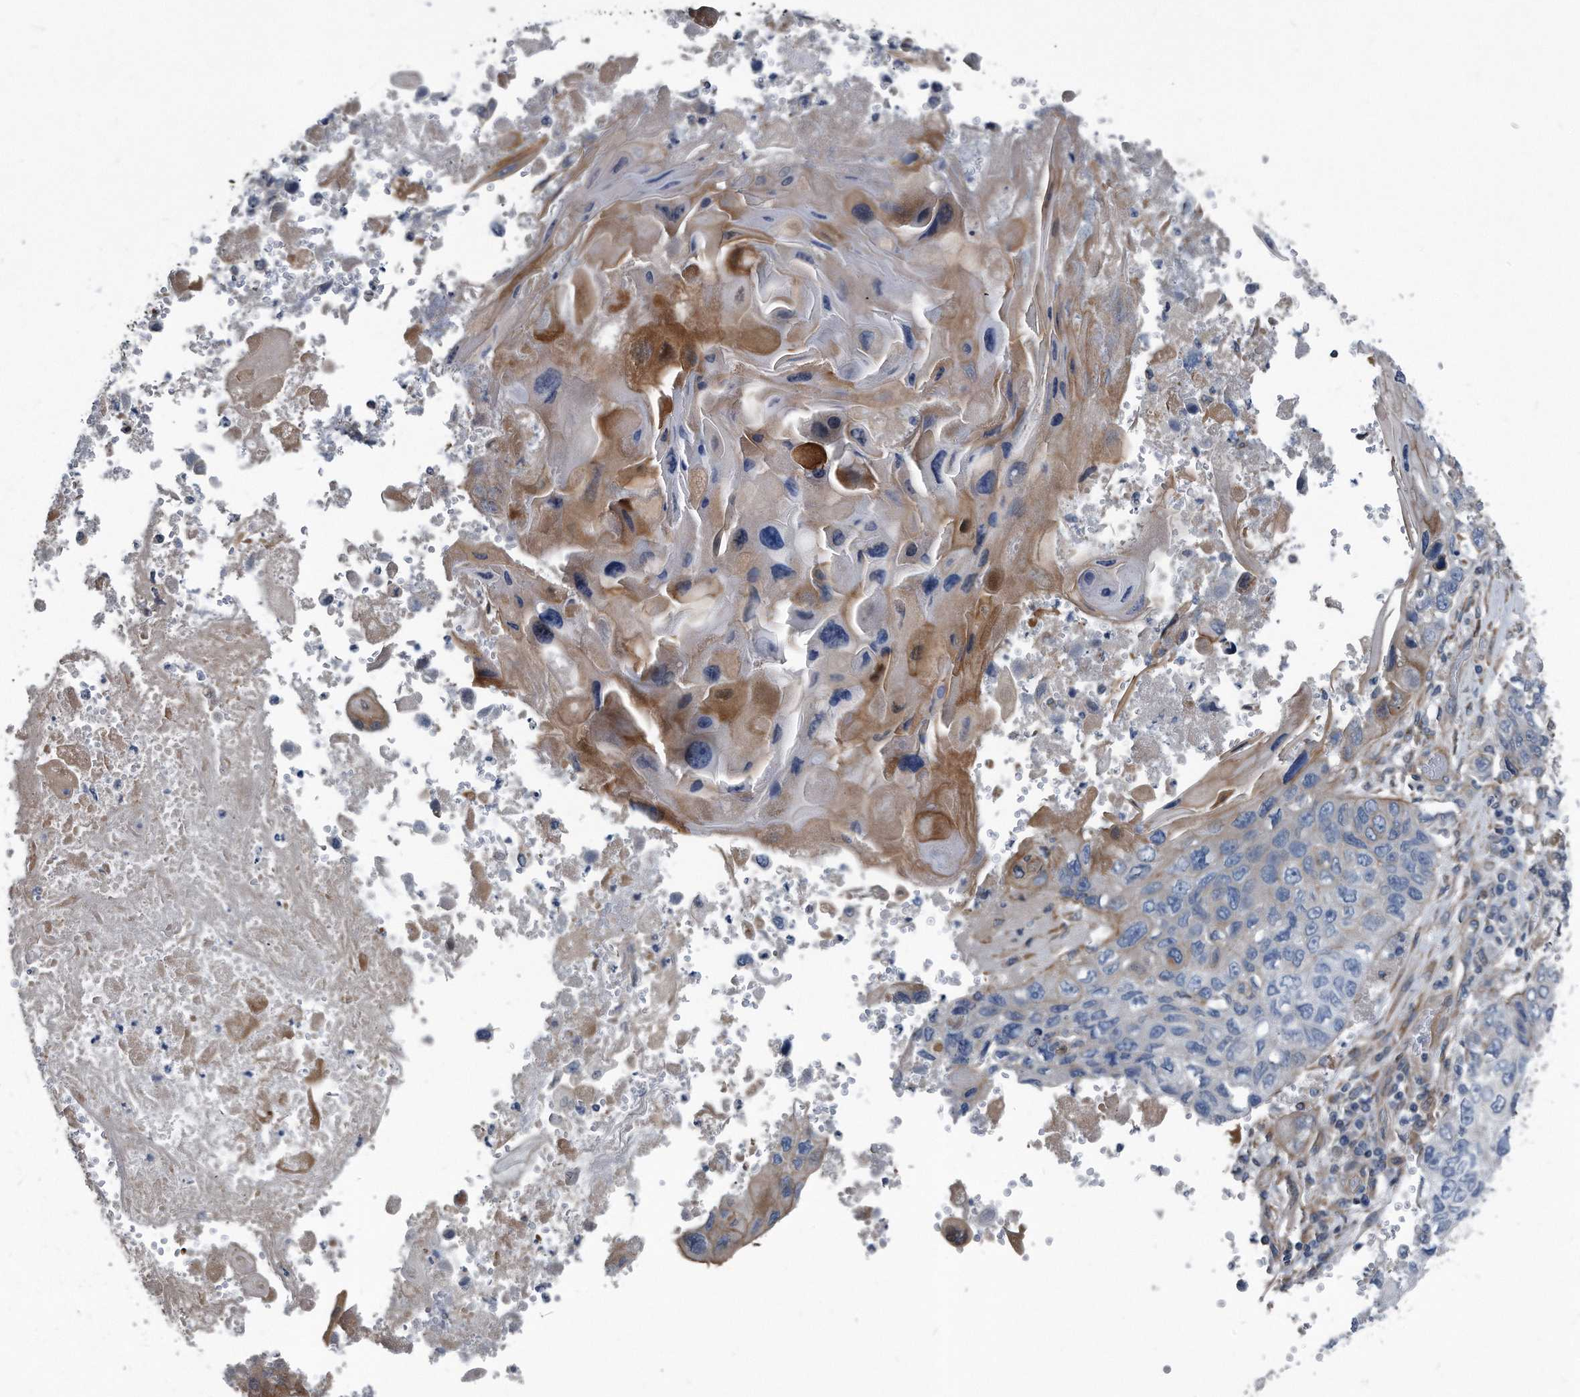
{"staining": {"intensity": "negative", "quantity": "none", "location": "none"}, "tissue": "lung cancer", "cell_type": "Tumor cells", "image_type": "cancer", "snomed": [{"axis": "morphology", "description": "Squamous cell carcinoma, NOS"}, {"axis": "topography", "description": "Lung"}], "caption": "Immunohistochemistry (IHC) micrograph of neoplastic tissue: human squamous cell carcinoma (lung) stained with DAB (3,3'-diaminobenzidine) demonstrates no significant protein positivity in tumor cells.", "gene": "PLEC", "patient": {"sex": "male", "age": 61}}